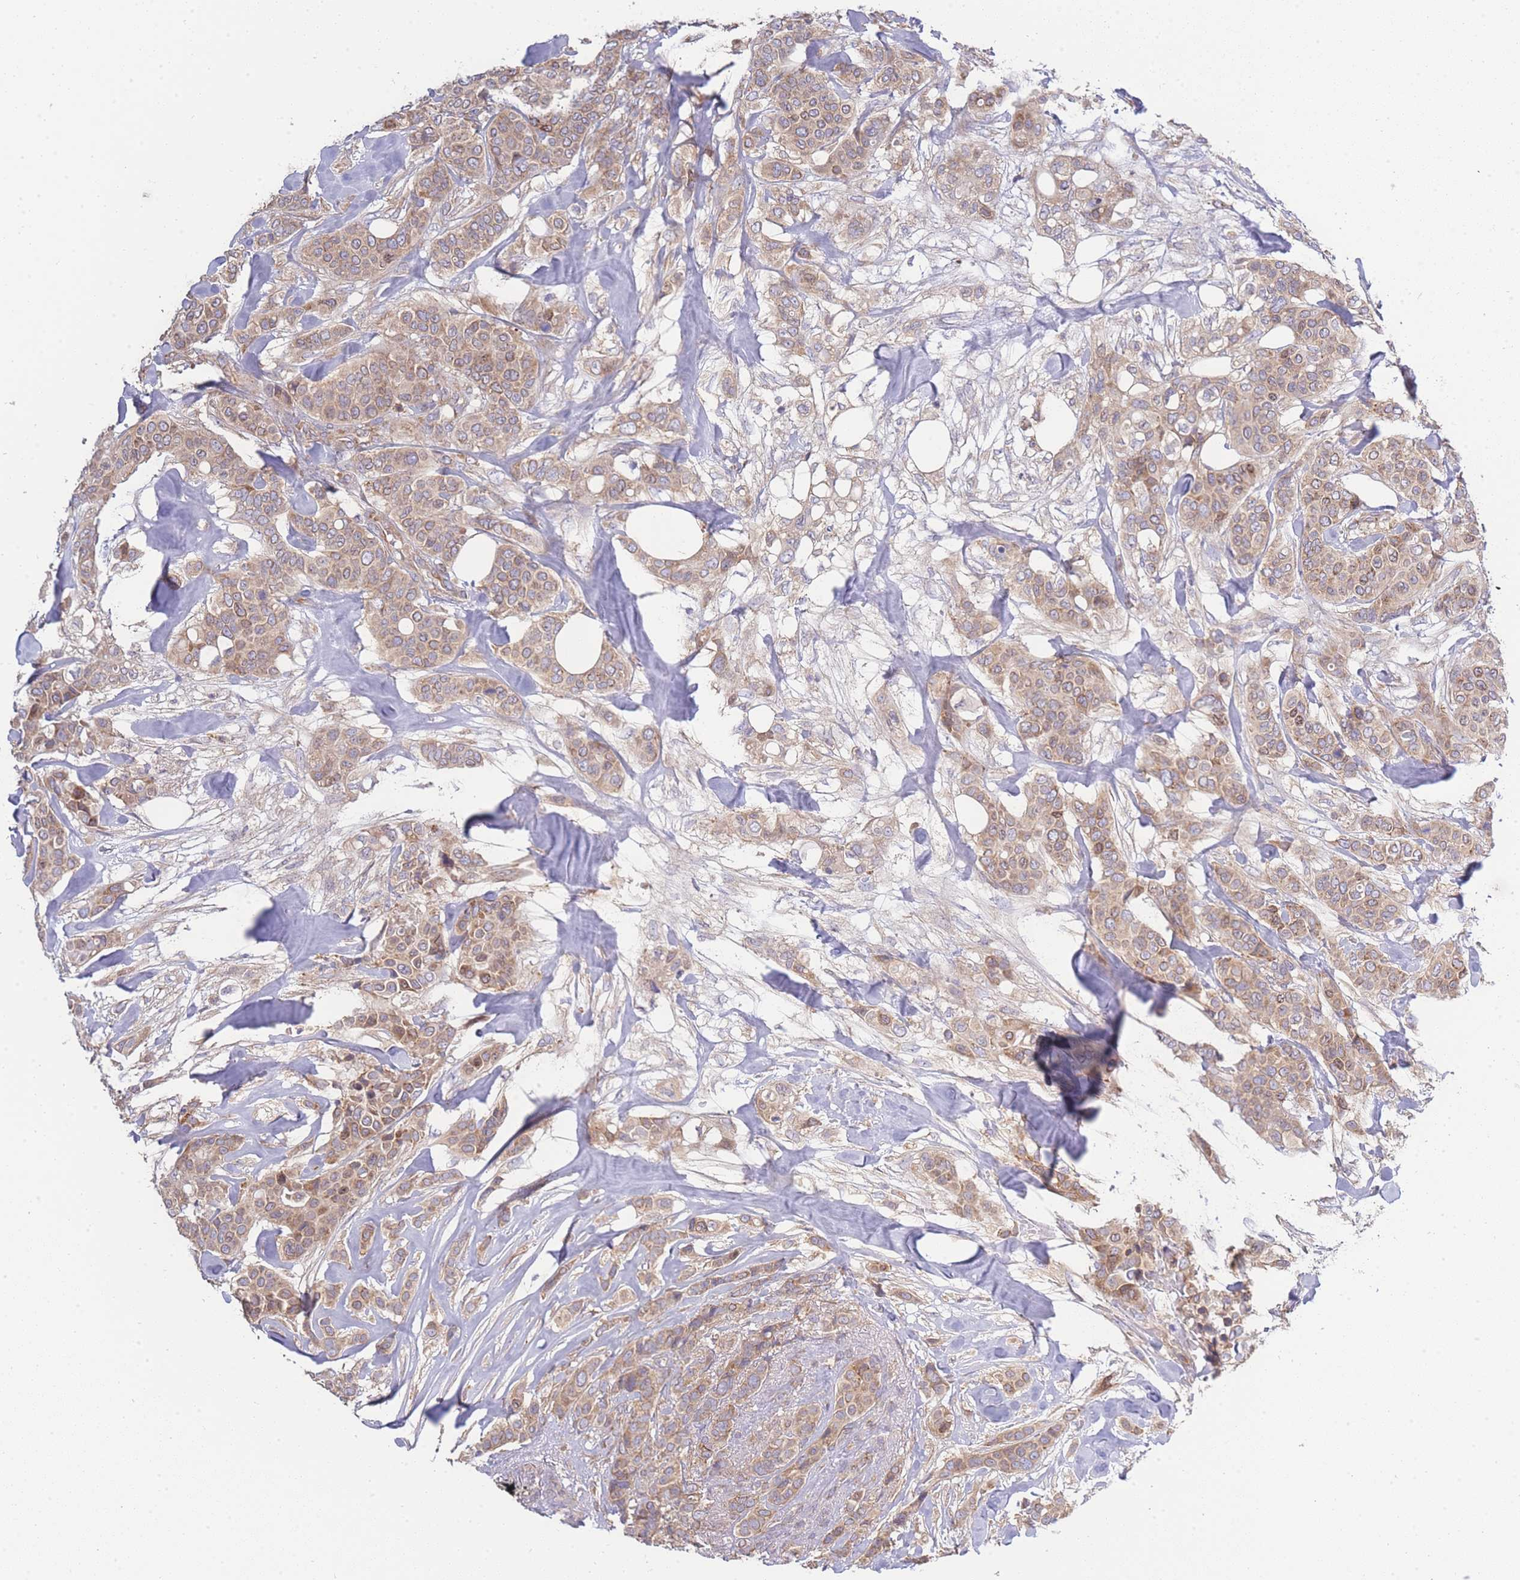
{"staining": {"intensity": "moderate", "quantity": ">75%", "location": "cytoplasmic/membranous"}, "tissue": "breast cancer", "cell_type": "Tumor cells", "image_type": "cancer", "snomed": [{"axis": "morphology", "description": "Lobular carcinoma"}, {"axis": "topography", "description": "Breast"}], "caption": "Human breast lobular carcinoma stained with a brown dye exhibits moderate cytoplasmic/membranous positive expression in about >75% of tumor cells.", "gene": "BEX1", "patient": {"sex": "female", "age": 51}}